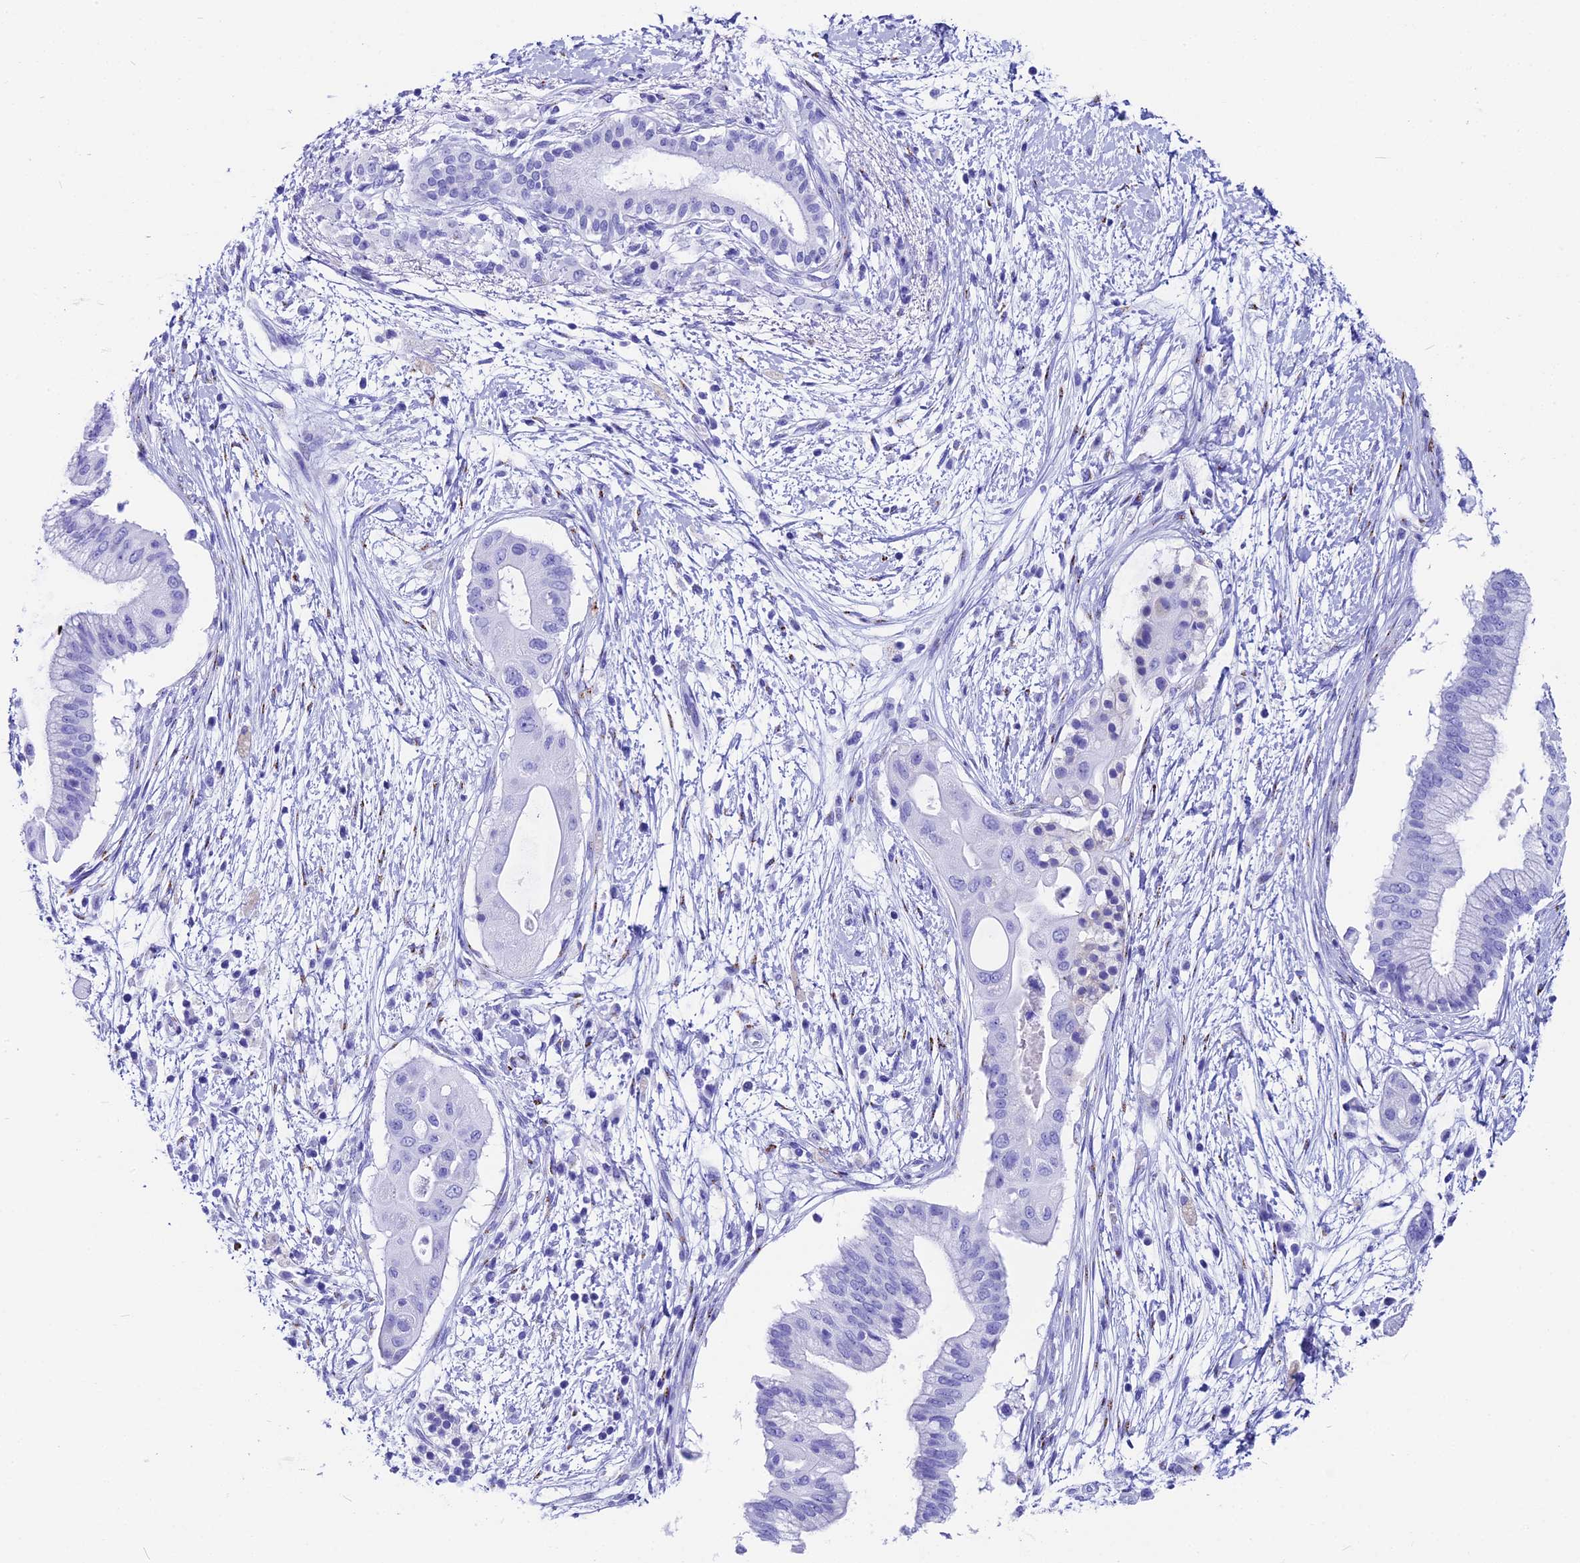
{"staining": {"intensity": "negative", "quantity": "none", "location": "none"}, "tissue": "pancreatic cancer", "cell_type": "Tumor cells", "image_type": "cancer", "snomed": [{"axis": "morphology", "description": "Adenocarcinoma, NOS"}, {"axis": "topography", "description": "Pancreas"}], "caption": "High magnification brightfield microscopy of pancreatic cancer stained with DAB (3,3'-diaminobenzidine) (brown) and counterstained with hematoxylin (blue): tumor cells show no significant expression.", "gene": "AP3B2", "patient": {"sex": "male", "age": 68}}